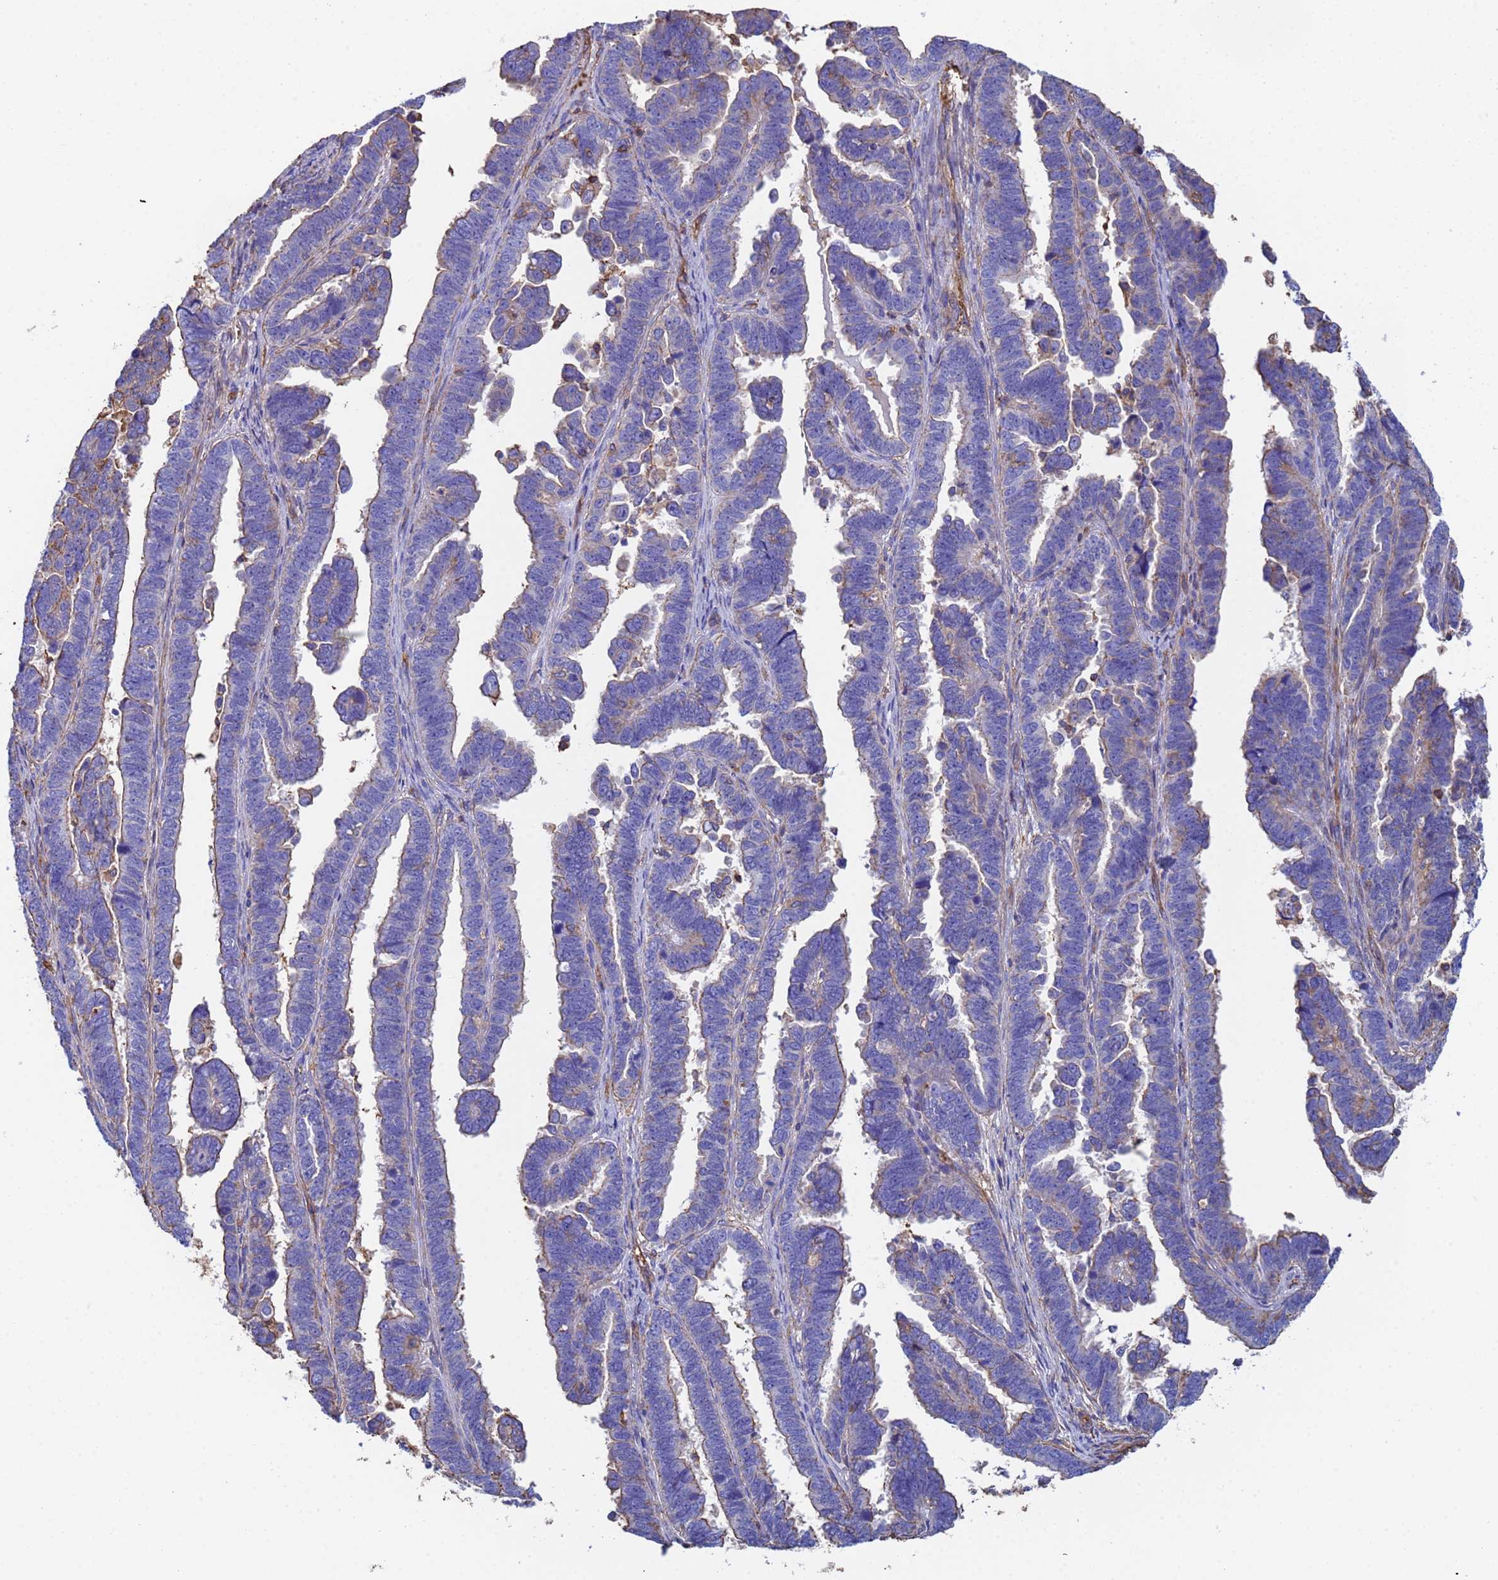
{"staining": {"intensity": "weak", "quantity": "<25%", "location": "cytoplasmic/membranous"}, "tissue": "endometrial cancer", "cell_type": "Tumor cells", "image_type": "cancer", "snomed": [{"axis": "morphology", "description": "Adenocarcinoma, NOS"}, {"axis": "topography", "description": "Endometrium"}], "caption": "IHC photomicrograph of human endometrial cancer (adenocarcinoma) stained for a protein (brown), which displays no positivity in tumor cells.", "gene": "MYL12A", "patient": {"sex": "female", "age": 75}}